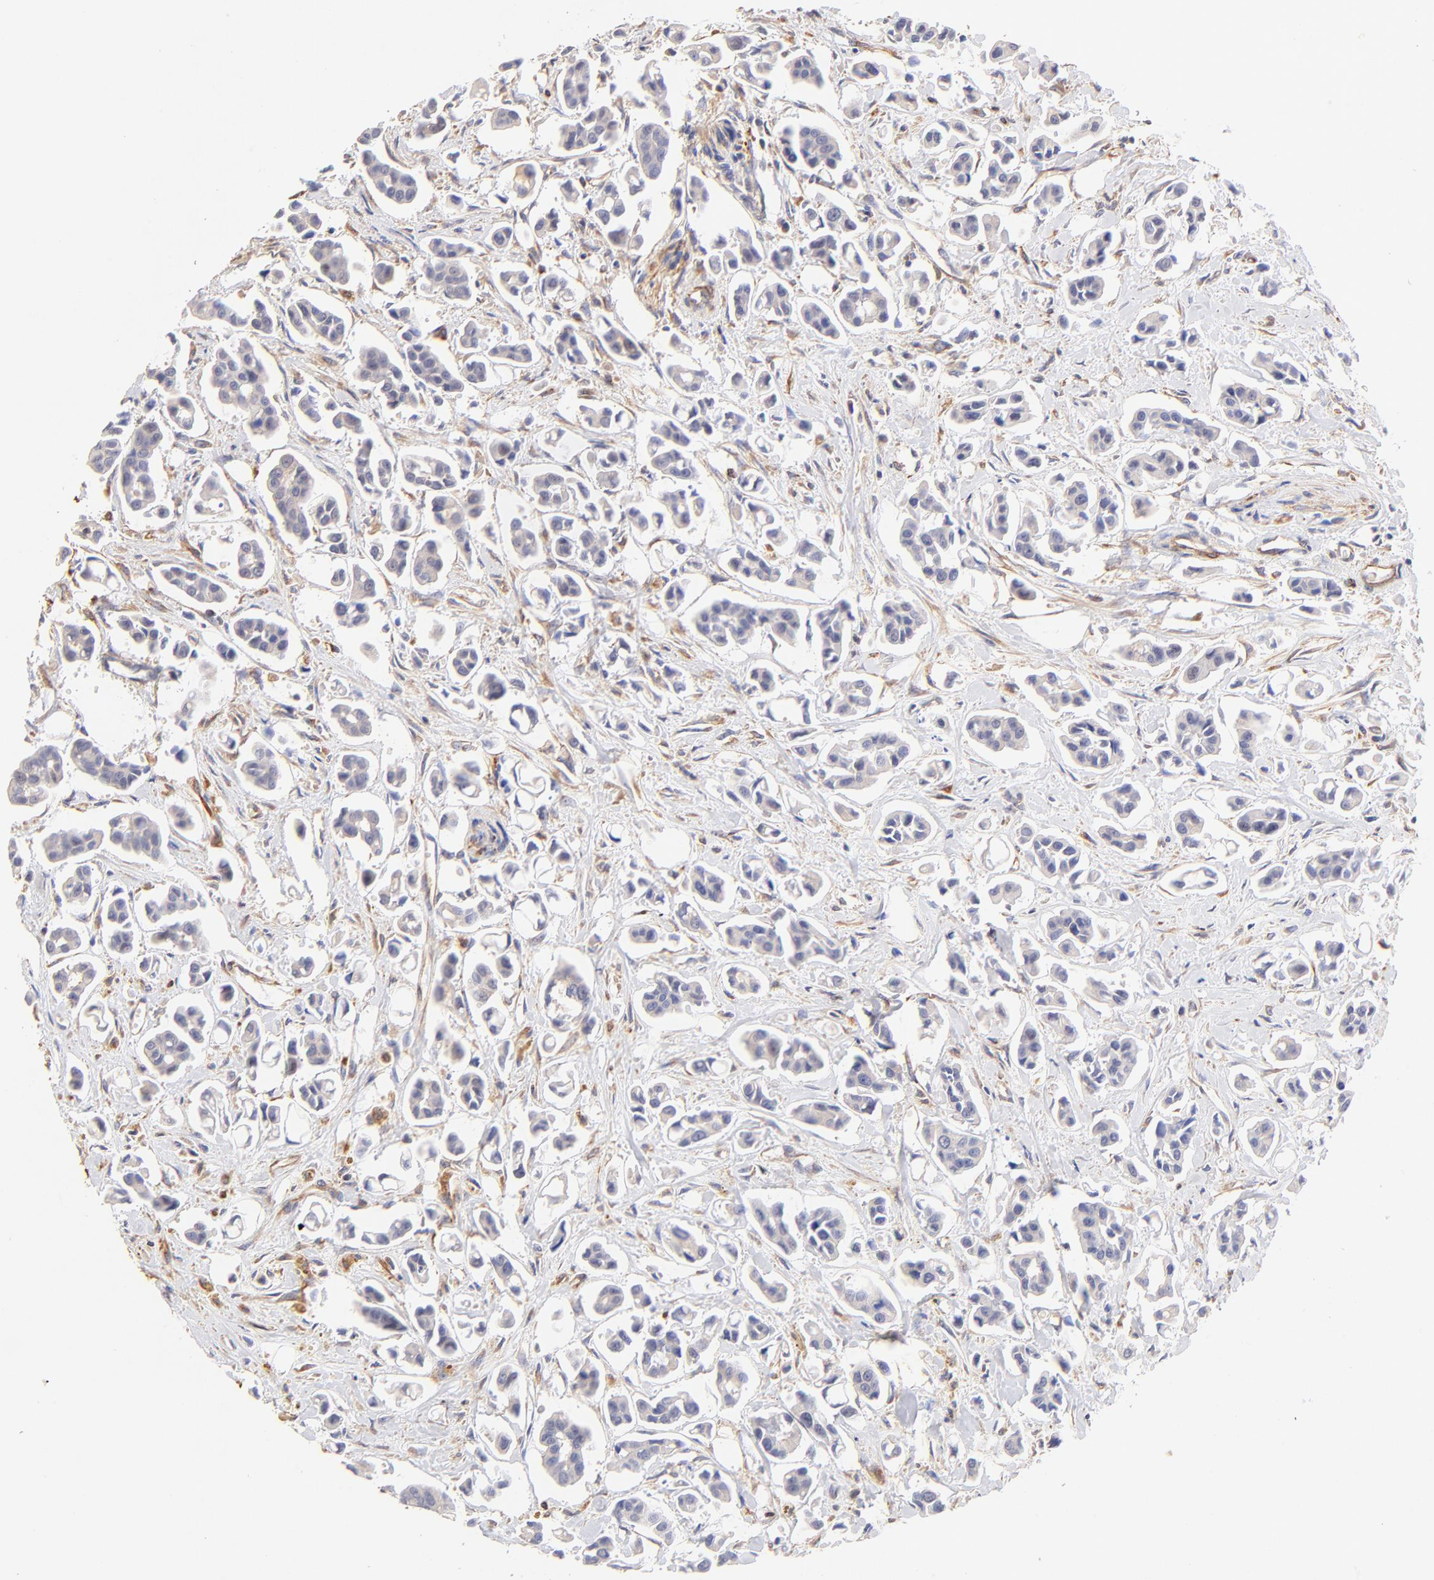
{"staining": {"intensity": "weak", "quantity": ">75%", "location": "cytoplasmic/membranous"}, "tissue": "urothelial cancer", "cell_type": "Tumor cells", "image_type": "cancer", "snomed": [{"axis": "morphology", "description": "Urothelial carcinoma, High grade"}, {"axis": "topography", "description": "Urinary bladder"}], "caption": "Tumor cells demonstrate low levels of weak cytoplasmic/membranous expression in about >75% of cells in high-grade urothelial carcinoma. Using DAB (brown) and hematoxylin (blue) stains, captured at high magnification using brightfield microscopy.", "gene": "TNFAIP3", "patient": {"sex": "male", "age": 66}}